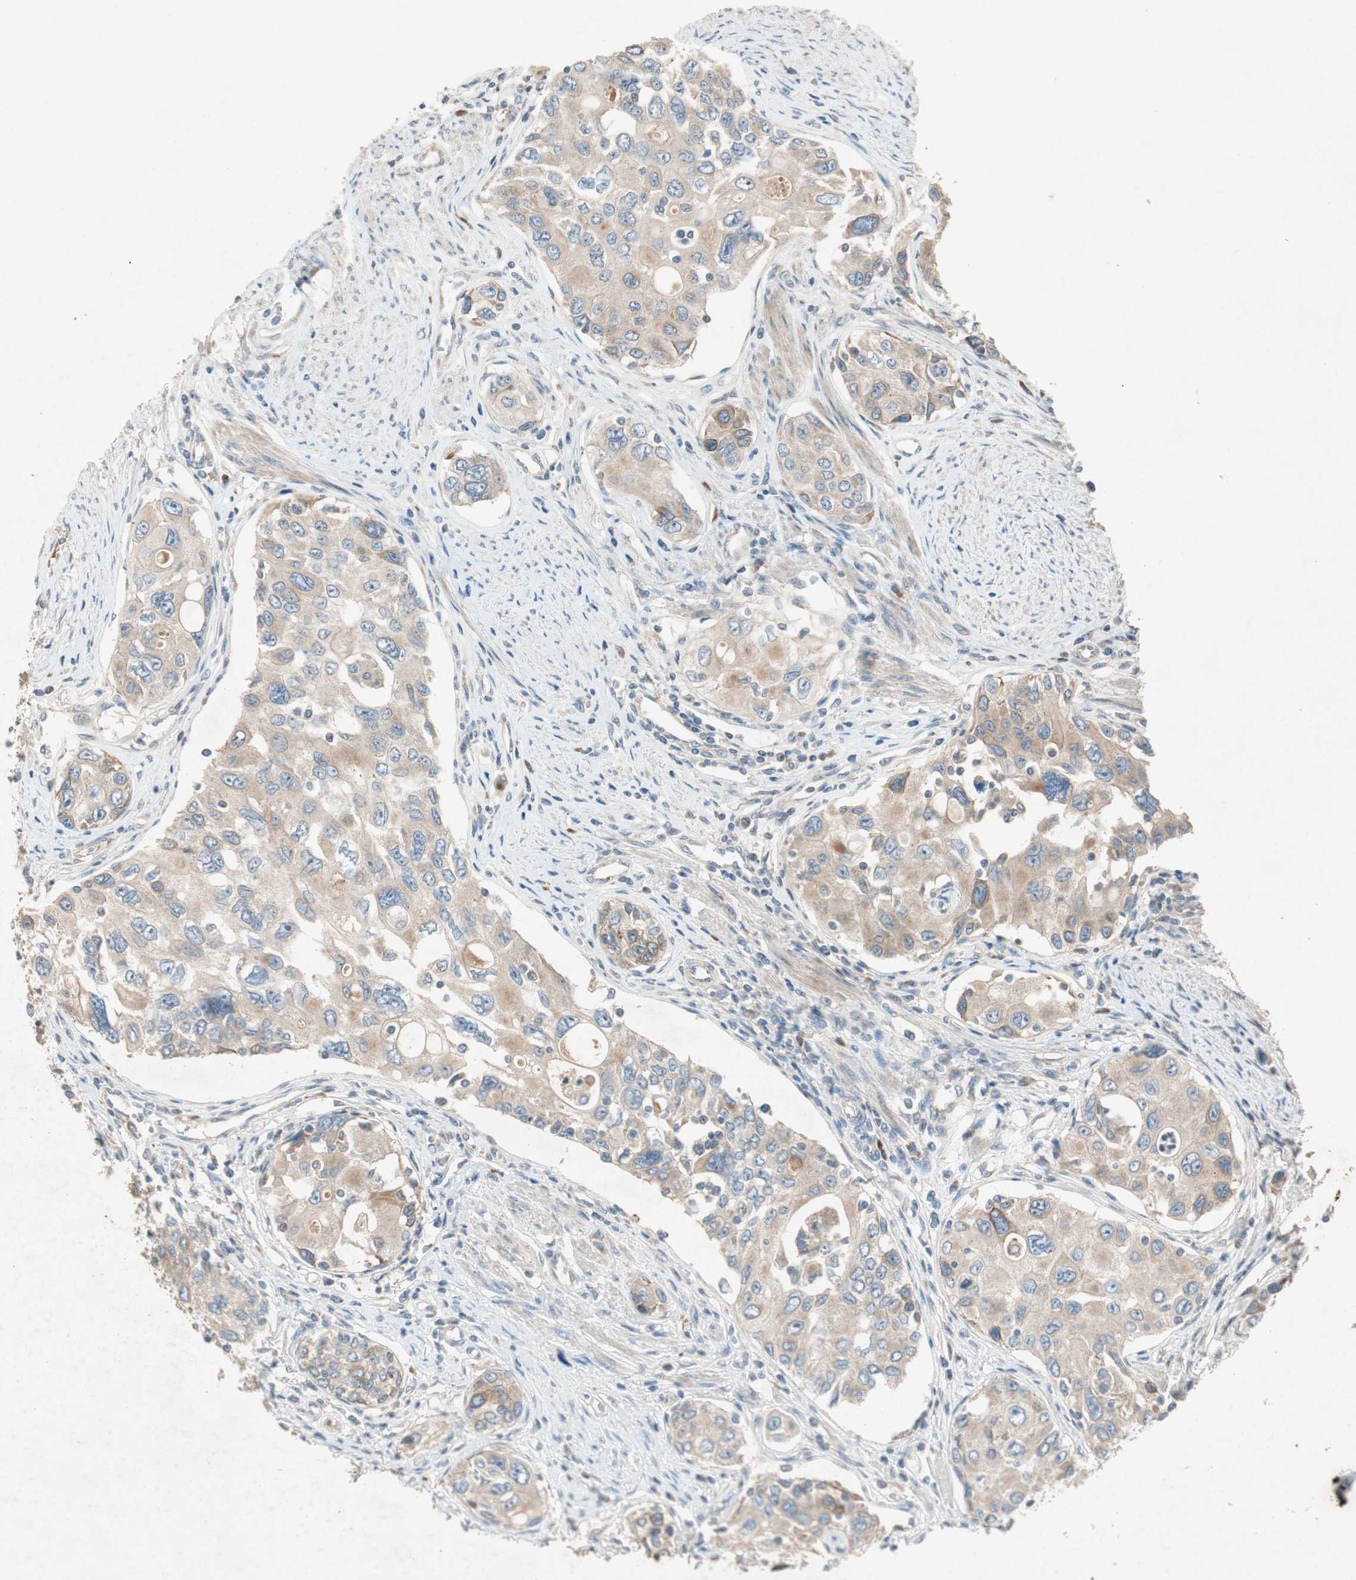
{"staining": {"intensity": "weak", "quantity": ">75%", "location": "cytoplasmic/membranous"}, "tissue": "urothelial cancer", "cell_type": "Tumor cells", "image_type": "cancer", "snomed": [{"axis": "morphology", "description": "Urothelial carcinoma, High grade"}, {"axis": "topography", "description": "Urinary bladder"}], "caption": "IHC of human urothelial cancer displays low levels of weak cytoplasmic/membranous expression in approximately >75% of tumor cells. (Brightfield microscopy of DAB IHC at high magnification).", "gene": "APOO", "patient": {"sex": "female", "age": 56}}